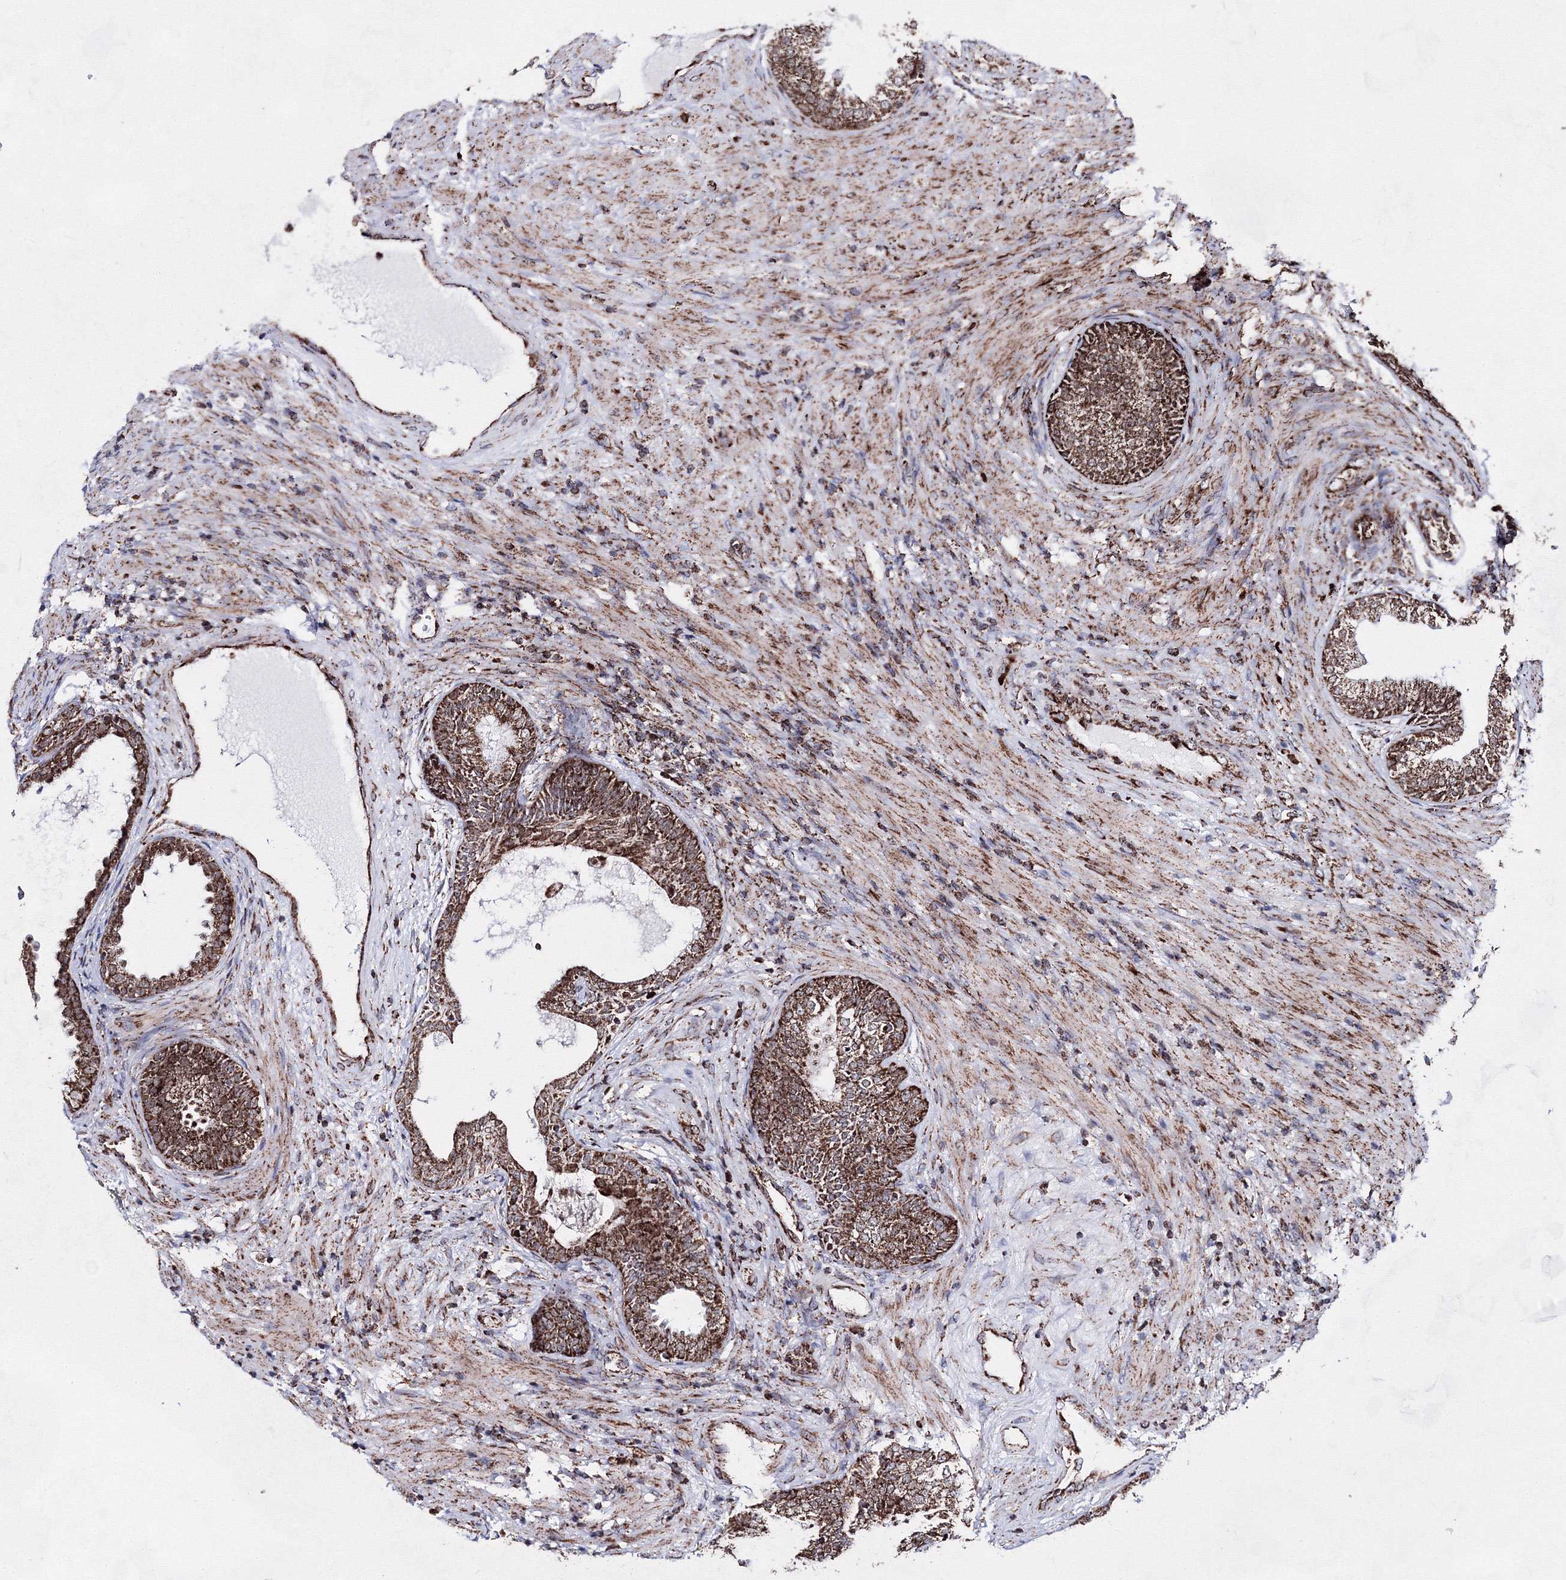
{"staining": {"intensity": "strong", "quantity": ">75%", "location": "cytoplasmic/membranous"}, "tissue": "prostate", "cell_type": "Glandular cells", "image_type": "normal", "snomed": [{"axis": "morphology", "description": "Normal tissue, NOS"}, {"axis": "topography", "description": "Prostate"}], "caption": "DAB (3,3'-diaminobenzidine) immunohistochemical staining of benign human prostate exhibits strong cytoplasmic/membranous protein positivity in approximately >75% of glandular cells. (Brightfield microscopy of DAB IHC at high magnification).", "gene": "HADHB", "patient": {"sex": "male", "age": 76}}